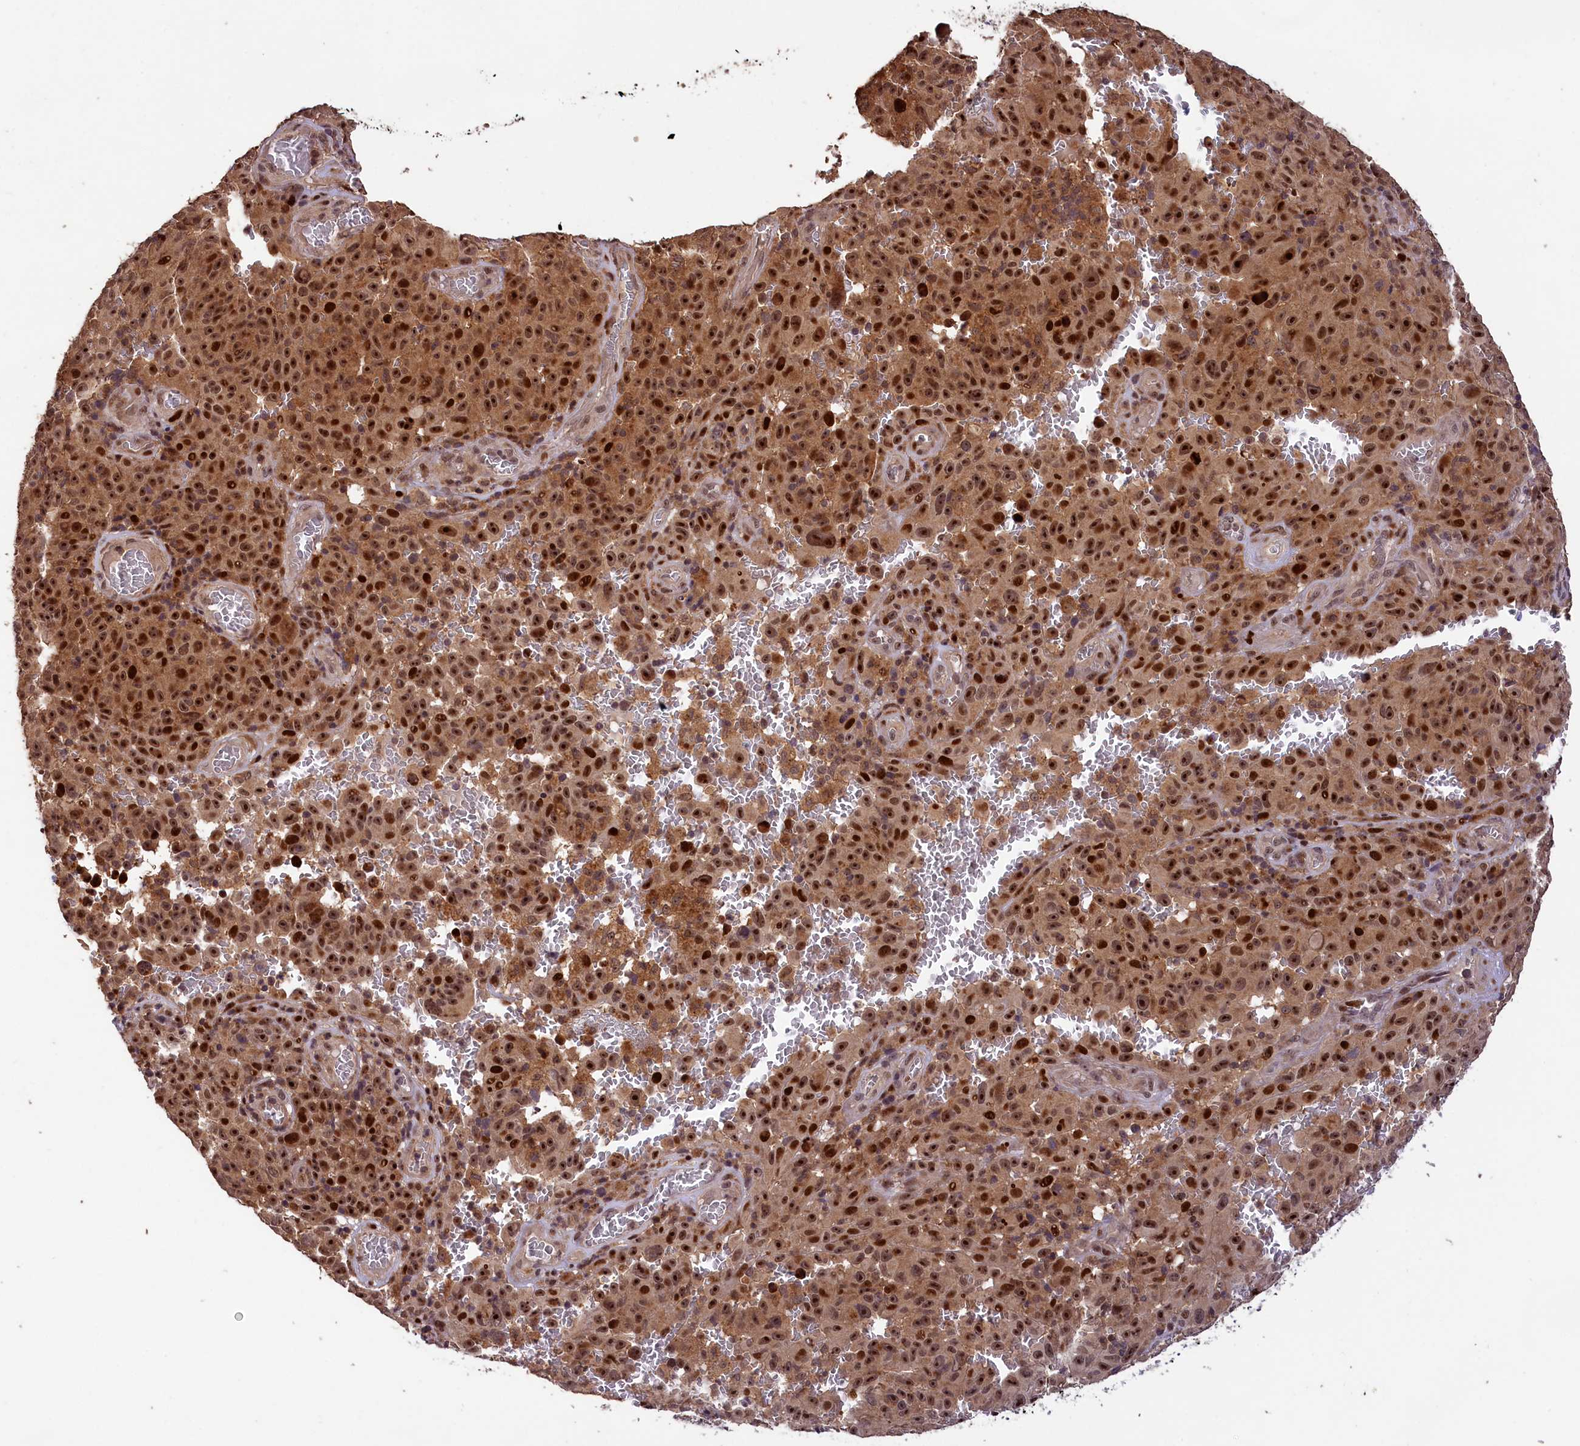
{"staining": {"intensity": "strong", "quantity": ">75%", "location": "cytoplasmic/membranous,nuclear"}, "tissue": "melanoma", "cell_type": "Tumor cells", "image_type": "cancer", "snomed": [{"axis": "morphology", "description": "Malignant melanoma, NOS"}, {"axis": "topography", "description": "Skin"}], "caption": "Protein staining demonstrates strong cytoplasmic/membranous and nuclear staining in approximately >75% of tumor cells in melanoma.", "gene": "PHAF1", "patient": {"sex": "female", "age": 82}}